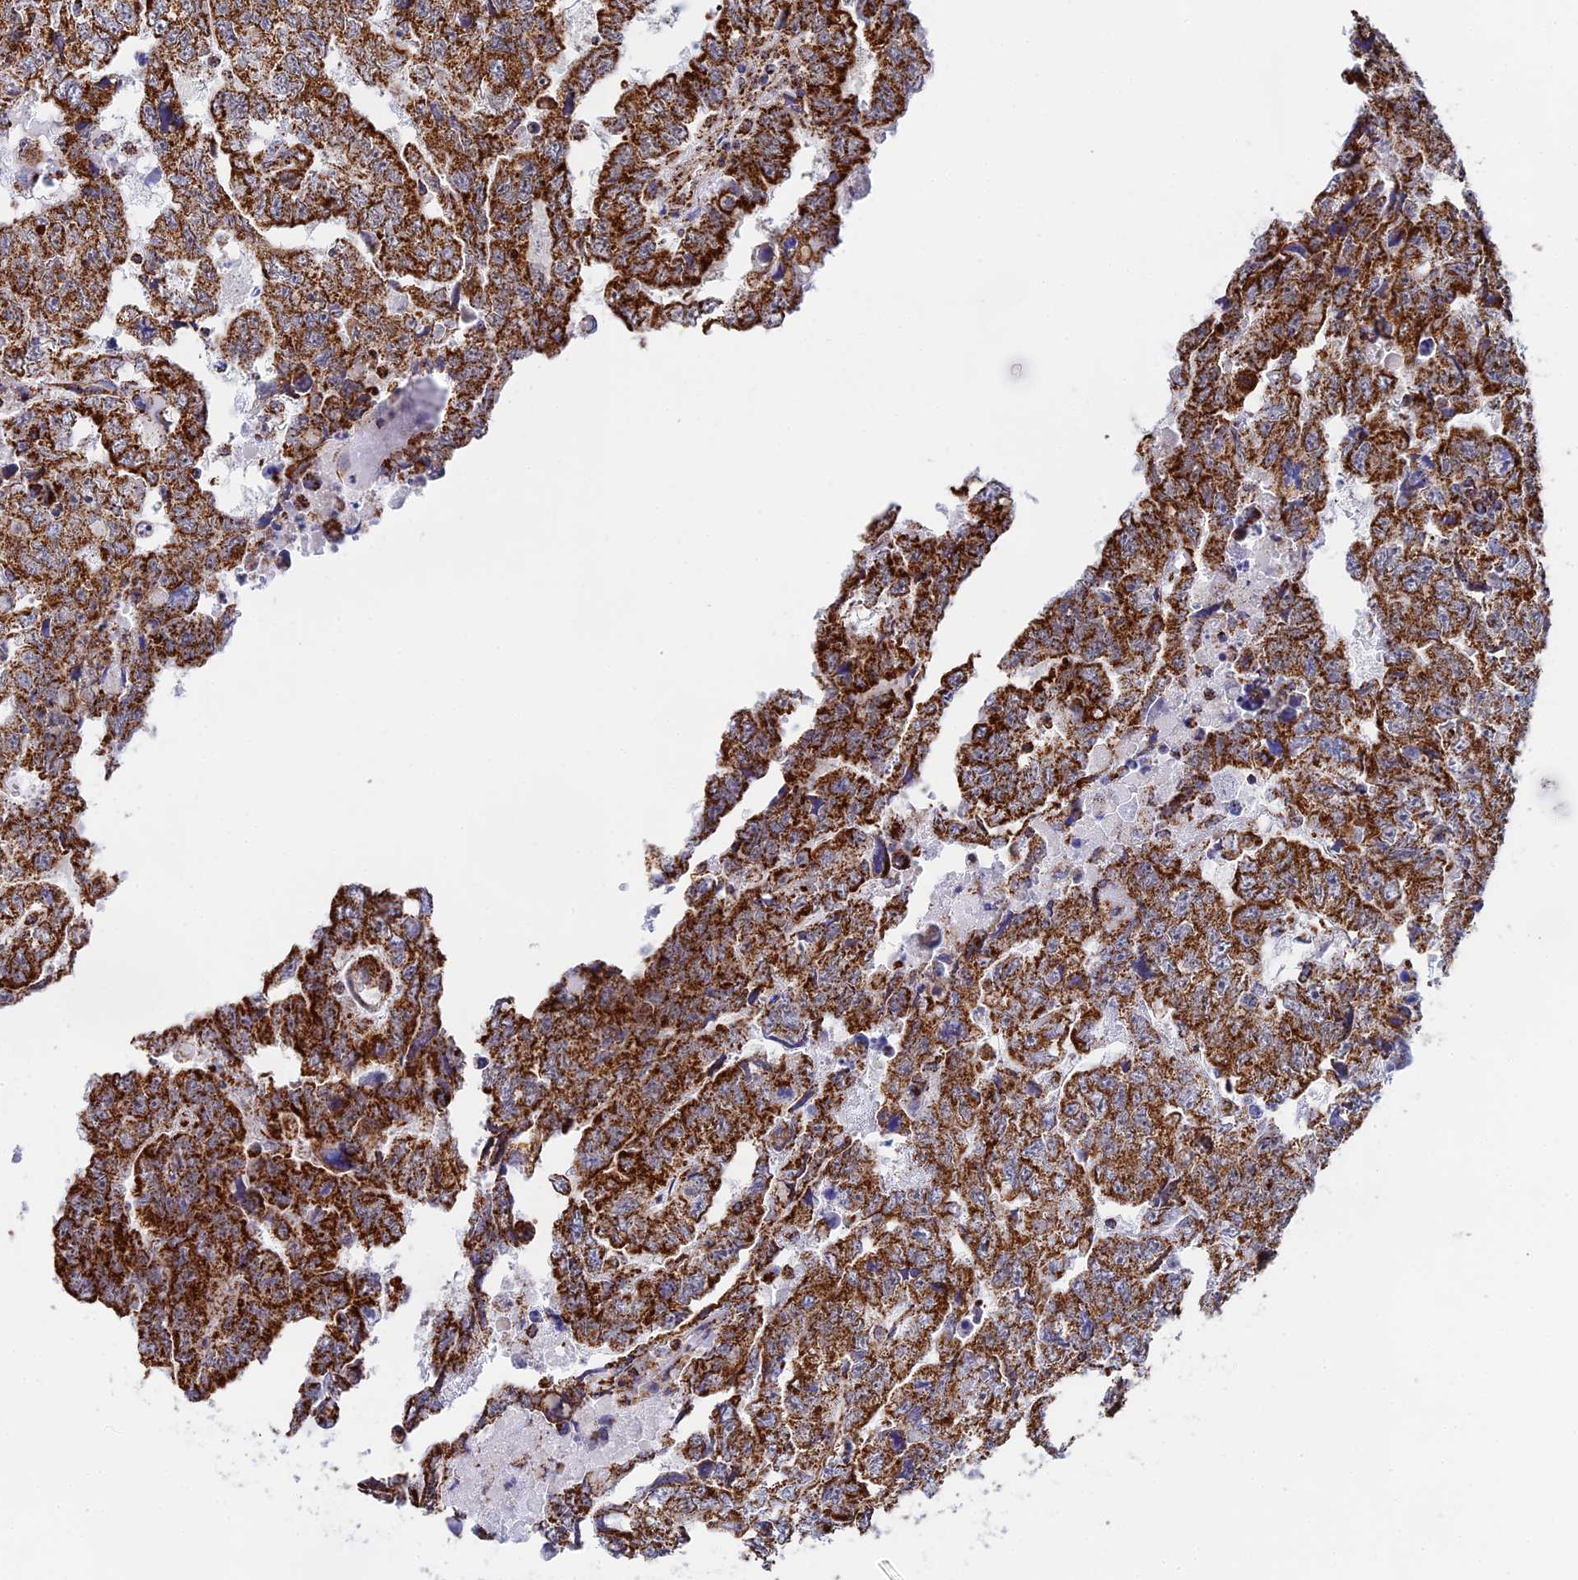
{"staining": {"intensity": "strong", "quantity": ">75%", "location": "cytoplasmic/membranous"}, "tissue": "testis cancer", "cell_type": "Tumor cells", "image_type": "cancer", "snomed": [{"axis": "morphology", "description": "Carcinoma, Embryonal, NOS"}, {"axis": "topography", "description": "Testis"}], "caption": "Protein analysis of embryonal carcinoma (testis) tissue exhibits strong cytoplasmic/membranous staining in about >75% of tumor cells.", "gene": "CDC16", "patient": {"sex": "male", "age": 36}}